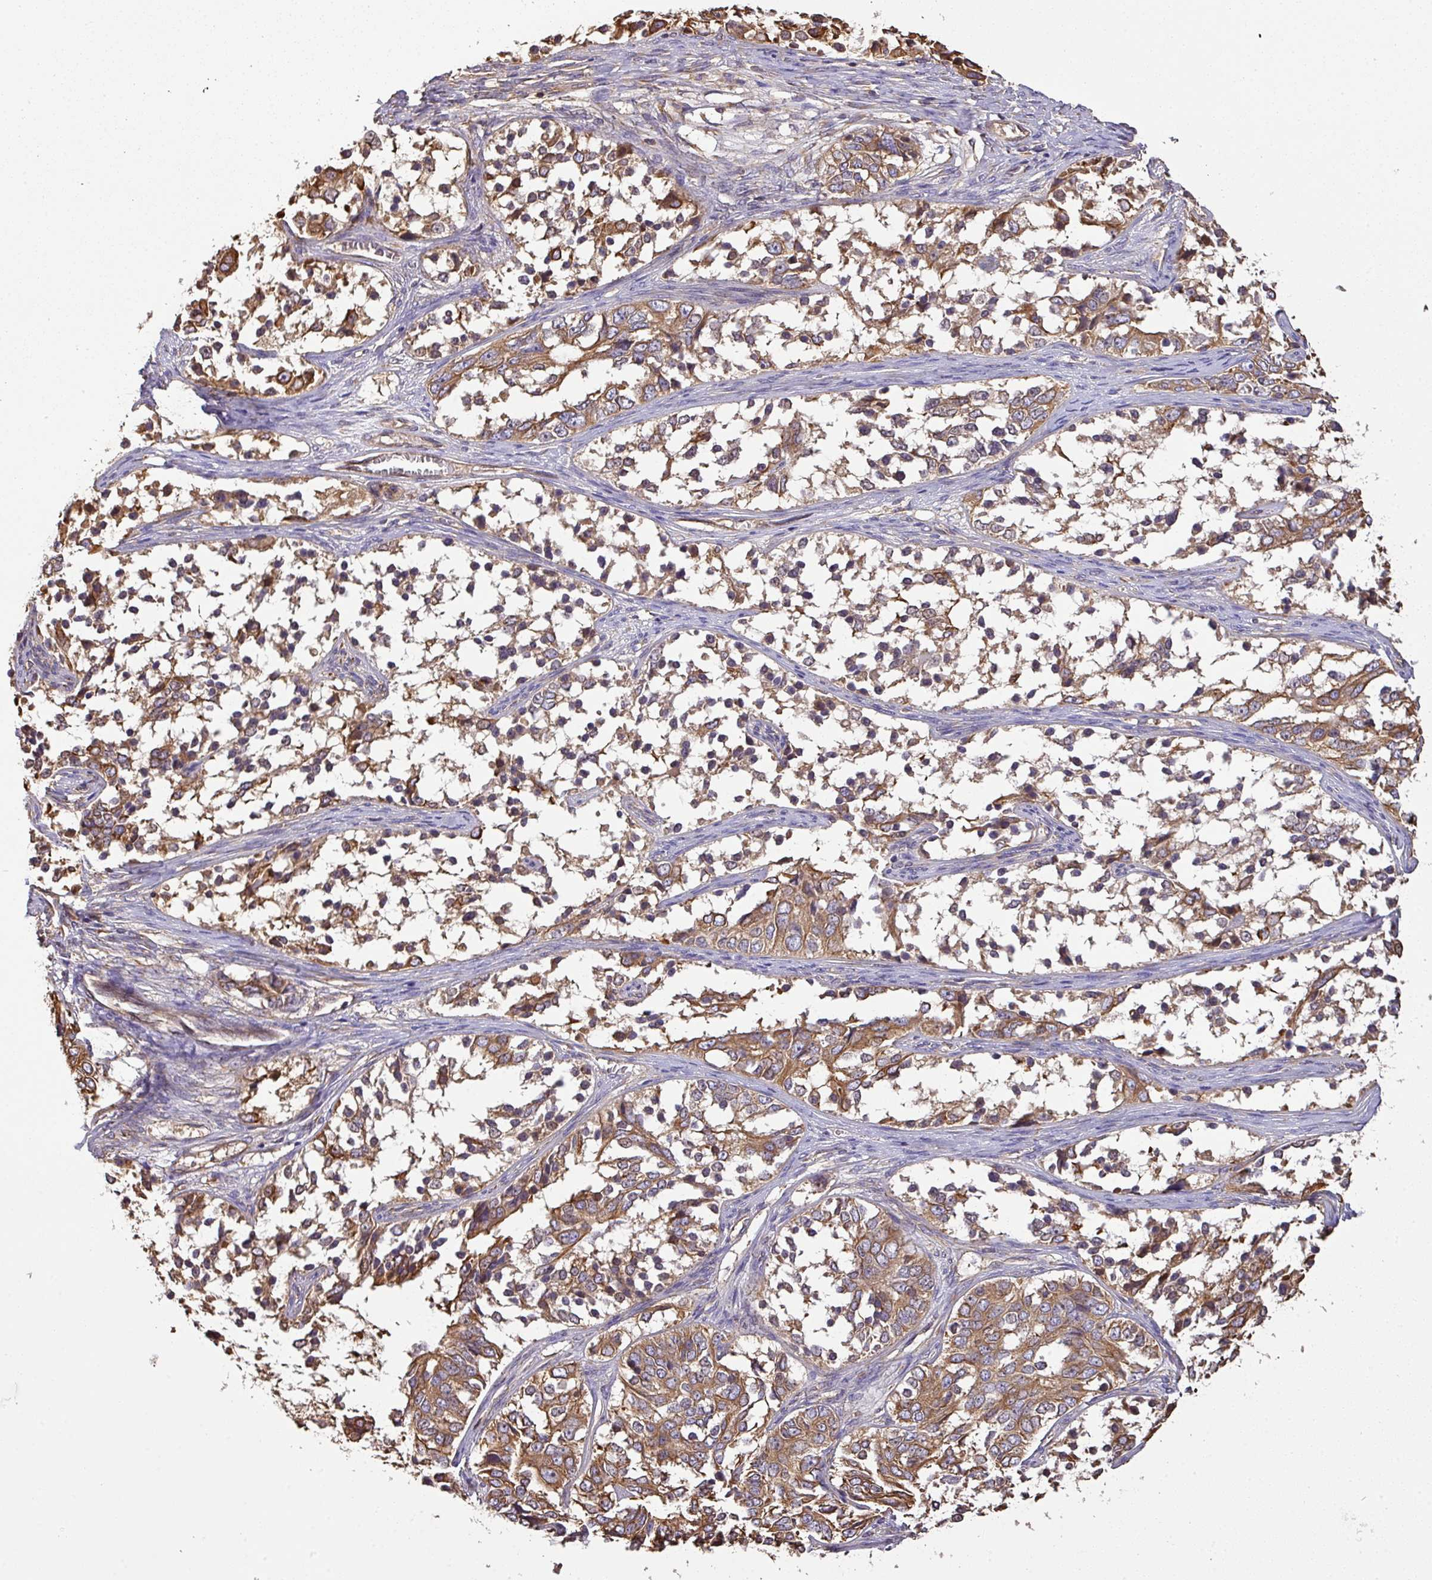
{"staining": {"intensity": "moderate", "quantity": ">75%", "location": "cytoplasmic/membranous"}, "tissue": "ovarian cancer", "cell_type": "Tumor cells", "image_type": "cancer", "snomed": [{"axis": "morphology", "description": "Carcinoma, endometroid"}, {"axis": "topography", "description": "Ovary"}], "caption": "High-power microscopy captured an immunohistochemistry histopathology image of ovarian cancer, revealing moderate cytoplasmic/membranous staining in approximately >75% of tumor cells.", "gene": "VENTX", "patient": {"sex": "female", "age": 51}}